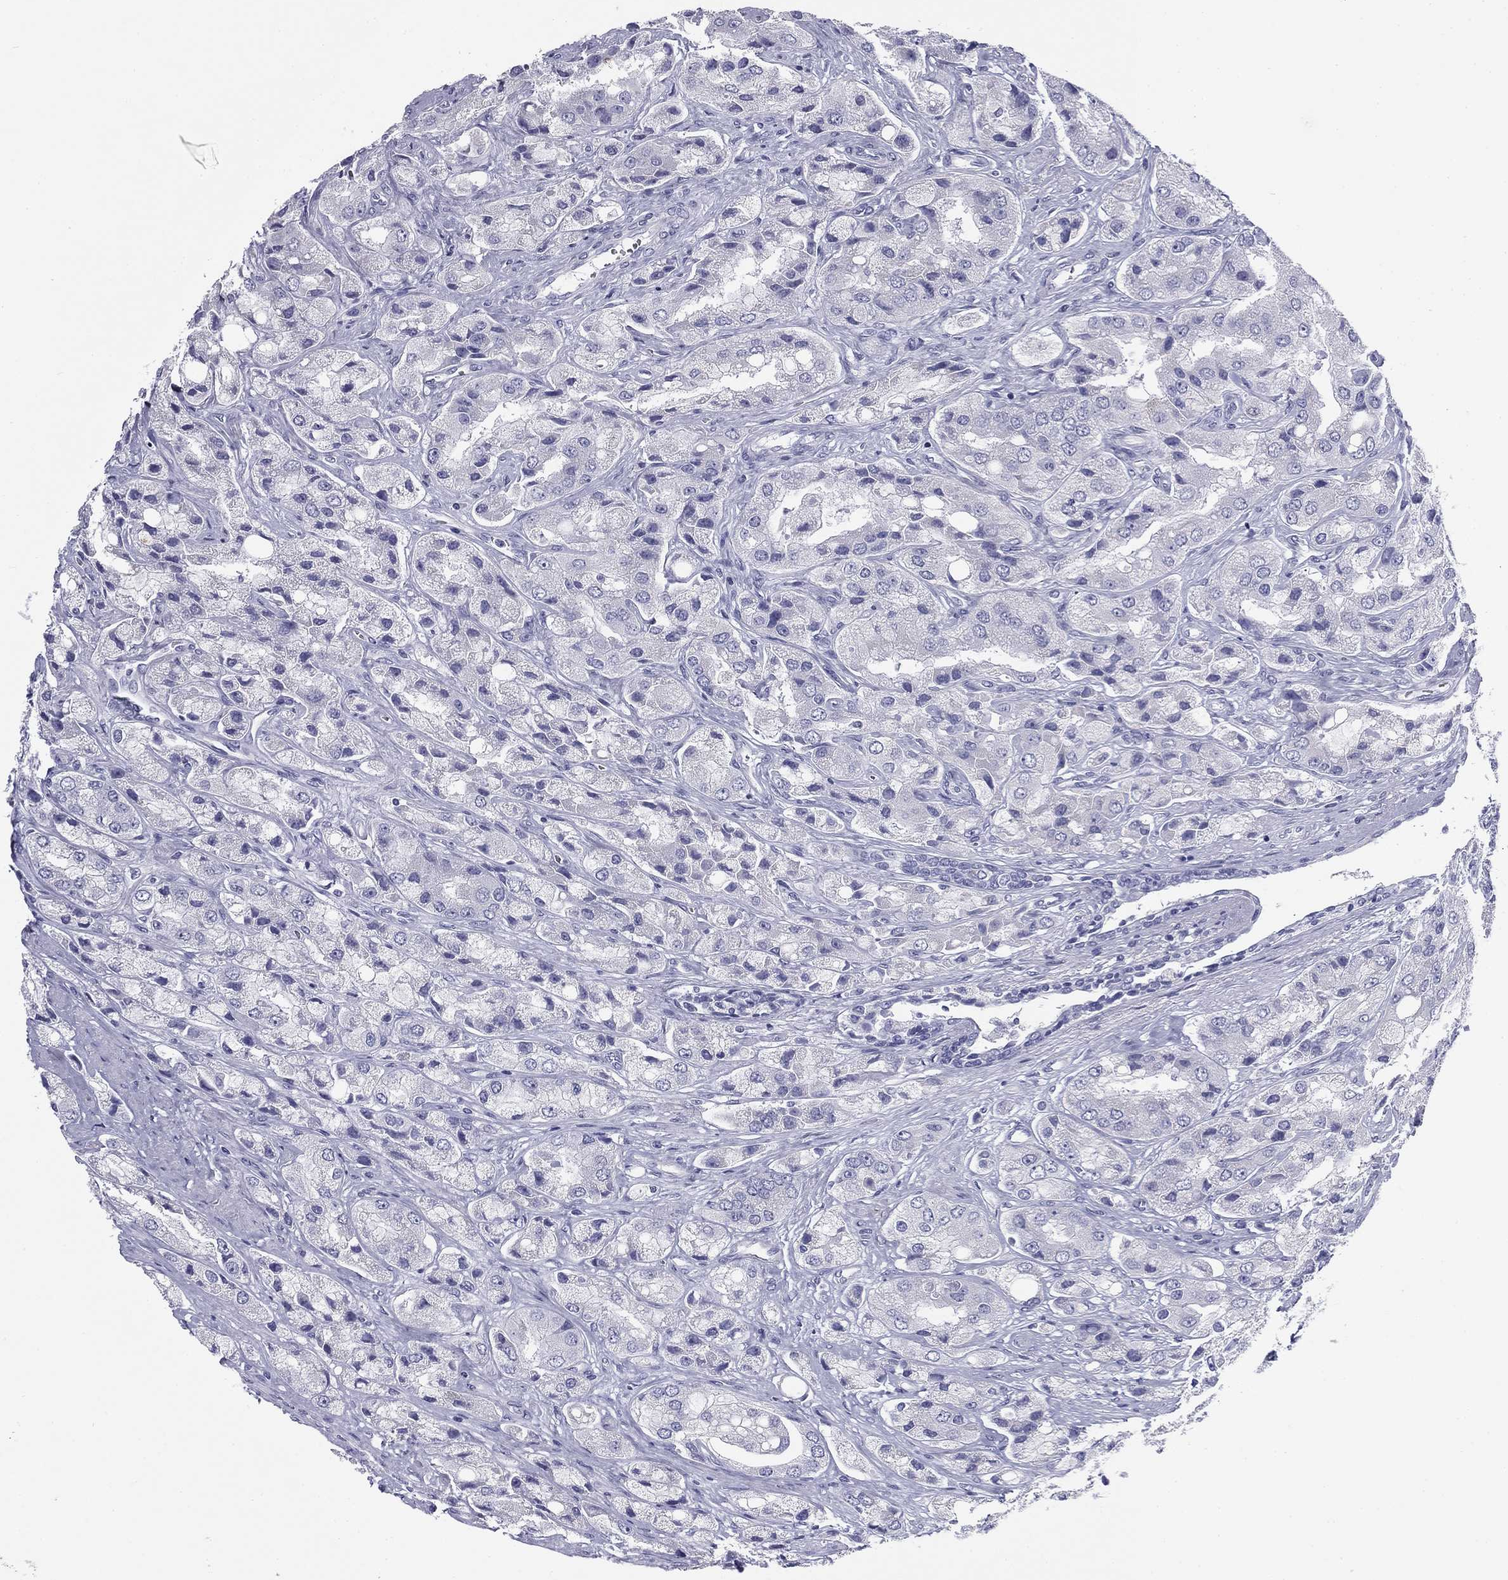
{"staining": {"intensity": "negative", "quantity": "none", "location": "none"}, "tissue": "prostate cancer", "cell_type": "Tumor cells", "image_type": "cancer", "snomed": [{"axis": "morphology", "description": "Adenocarcinoma, Low grade"}, {"axis": "topography", "description": "Prostate"}], "caption": "Immunohistochemistry photomicrograph of neoplastic tissue: human prostate adenocarcinoma (low-grade) stained with DAB (3,3'-diaminobenzidine) demonstrates no significant protein expression in tumor cells.", "gene": "ZP2", "patient": {"sex": "male", "age": 69}}